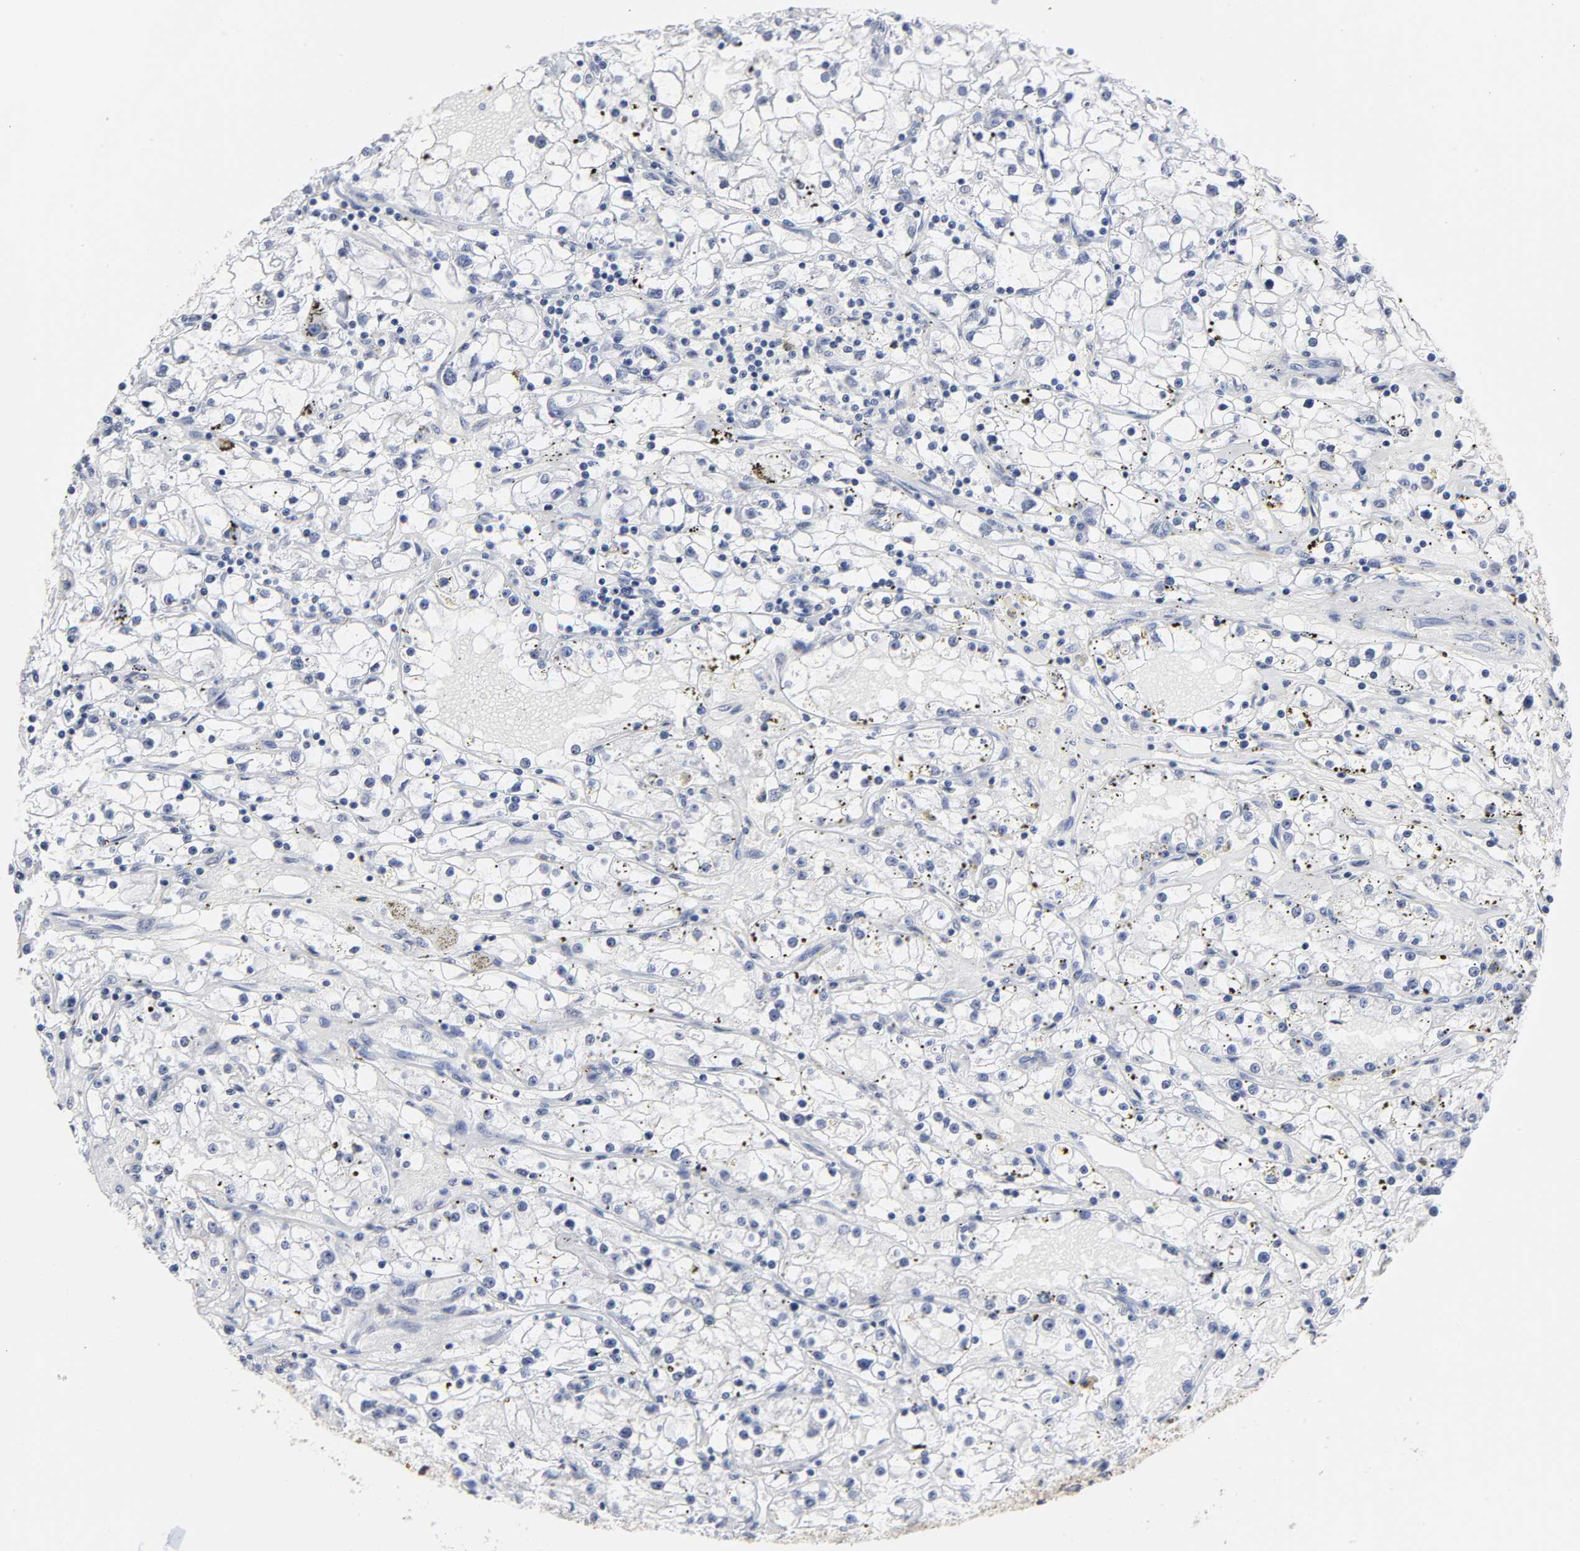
{"staining": {"intensity": "negative", "quantity": "none", "location": "none"}, "tissue": "renal cancer", "cell_type": "Tumor cells", "image_type": "cancer", "snomed": [{"axis": "morphology", "description": "Adenocarcinoma, NOS"}, {"axis": "topography", "description": "Kidney"}], "caption": "DAB immunohistochemical staining of human renal adenocarcinoma exhibits no significant staining in tumor cells.", "gene": "GRHL2", "patient": {"sex": "male", "age": 56}}